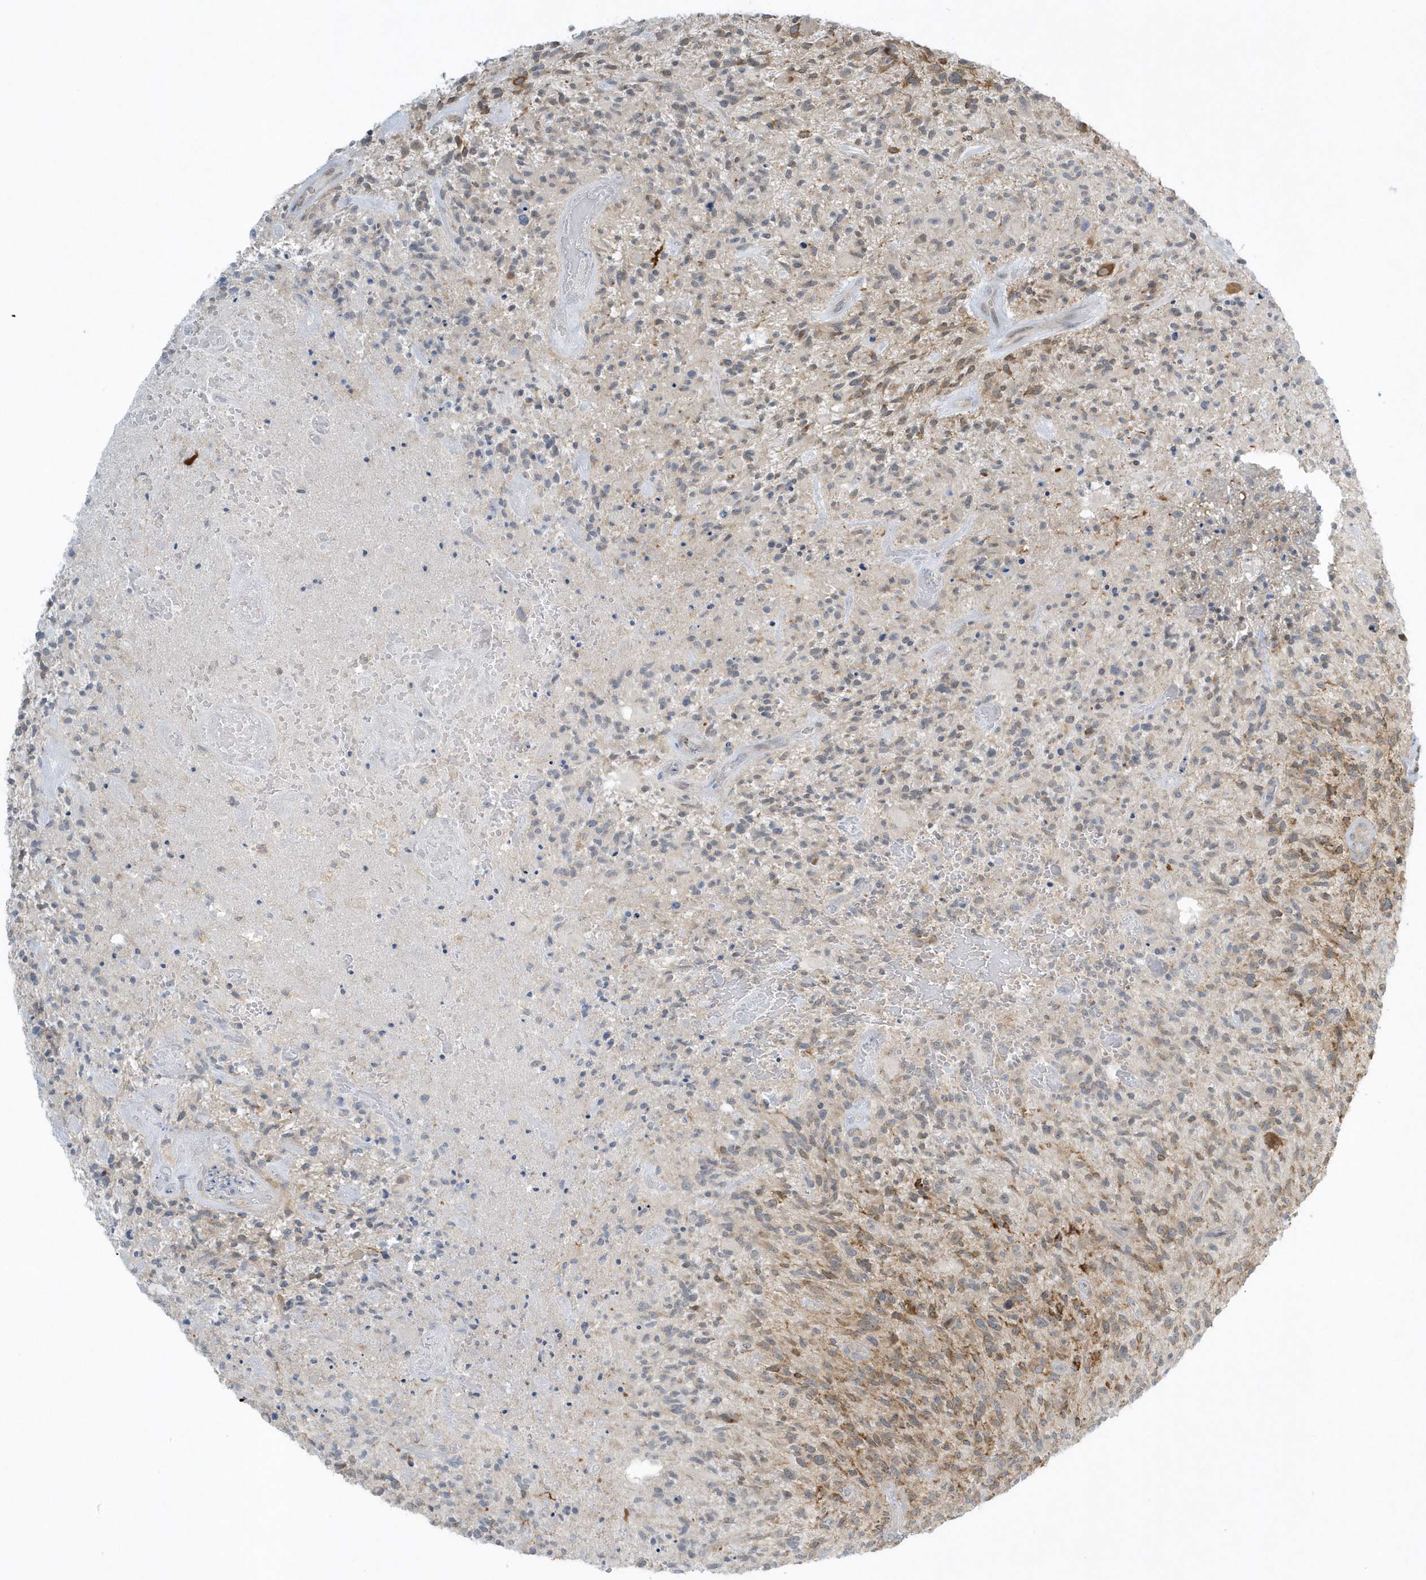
{"staining": {"intensity": "moderate", "quantity": ">75%", "location": "cytoplasmic/membranous"}, "tissue": "glioma", "cell_type": "Tumor cells", "image_type": "cancer", "snomed": [{"axis": "morphology", "description": "Glioma, malignant, High grade"}, {"axis": "topography", "description": "Brain"}], "caption": "The image demonstrates staining of glioma, revealing moderate cytoplasmic/membranous protein positivity (brown color) within tumor cells.", "gene": "SCN3A", "patient": {"sex": "male", "age": 47}}